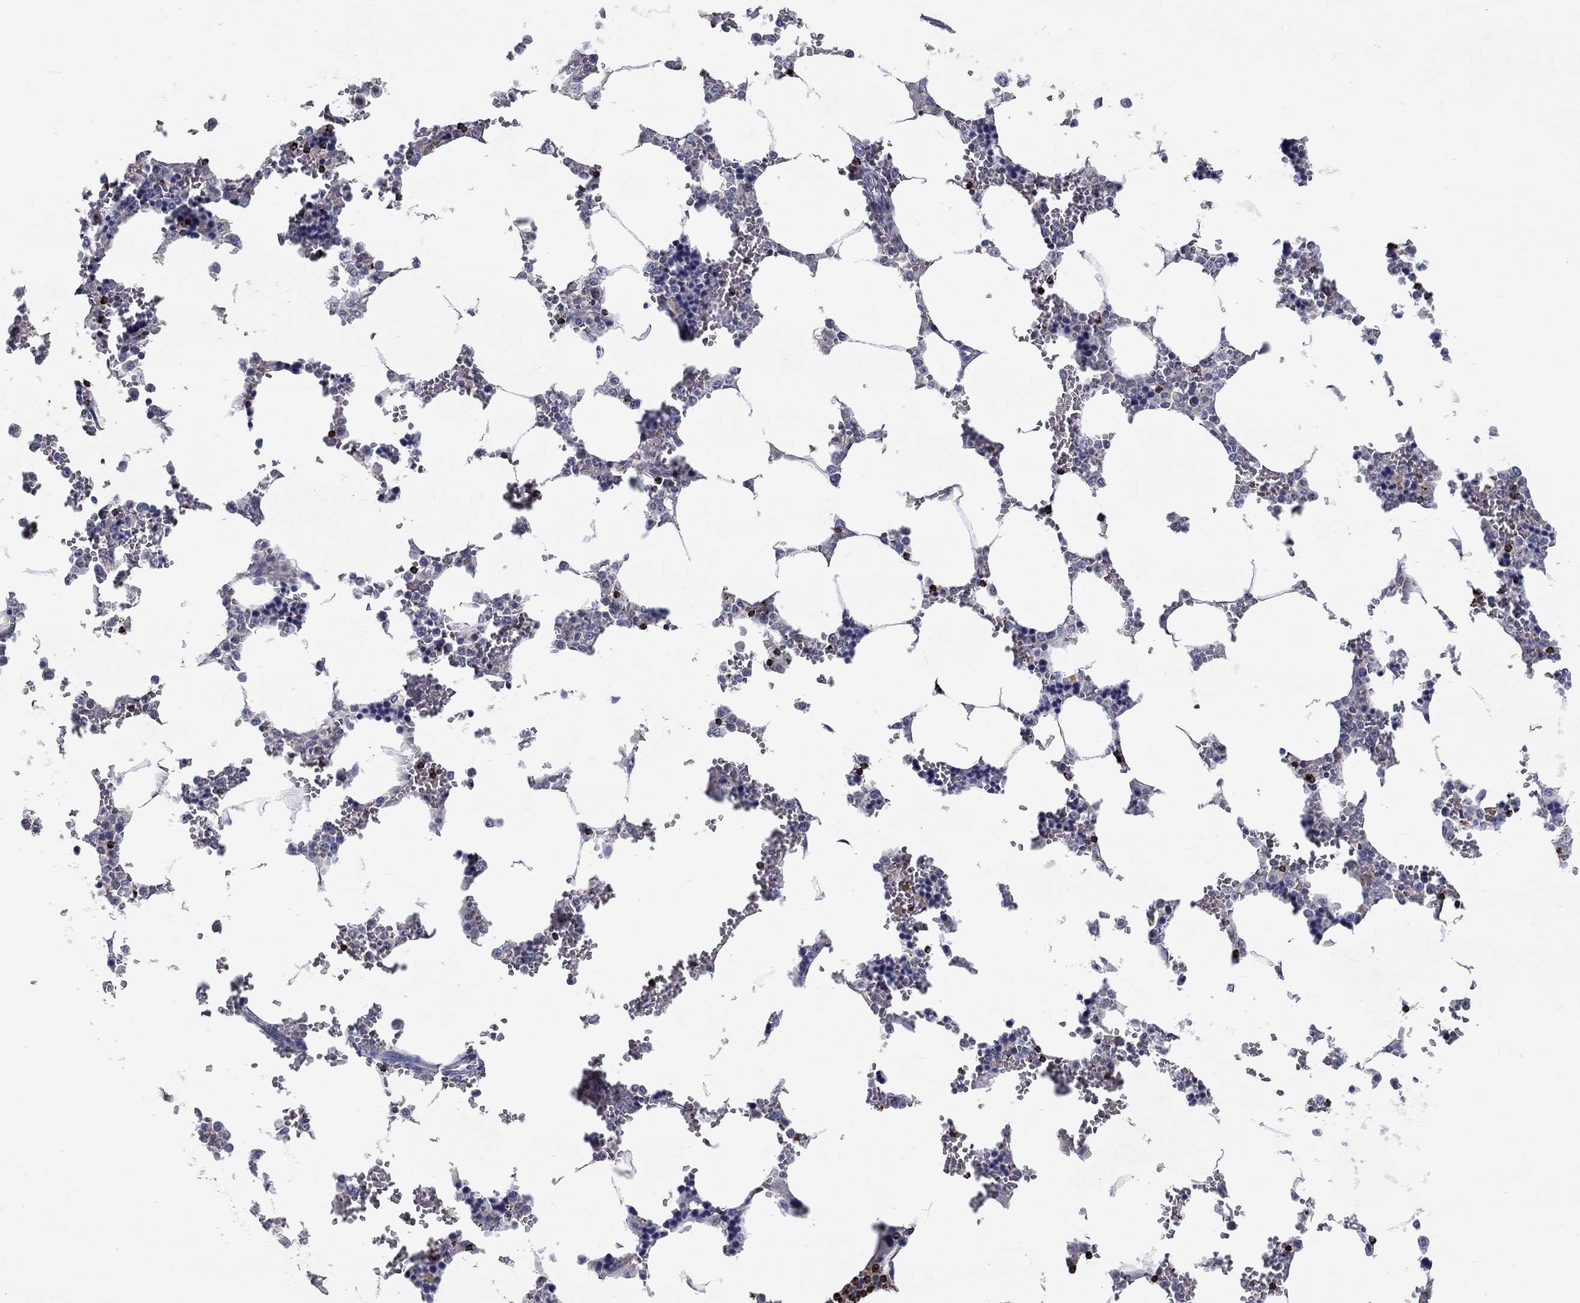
{"staining": {"intensity": "strong", "quantity": "<25%", "location": "cytoplasmic/membranous"}, "tissue": "bone marrow", "cell_type": "Hematopoietic cells", "image_type": "normal", "snomed": [{"axis": "morphology", "description": "Normal tissue, NOS"}, {"axis": "topography", "description": "Bone marrow"}], "caption": "Brown immunohistochemical staining in normal bone marrow displays strong cytoplasmic/membranous expression in about <25% of hematopoietic cells. (IHC, brightfield microscopy, high magnification).", "gene": "GZMA", "patient": {"sex": "female", "age": 72}}